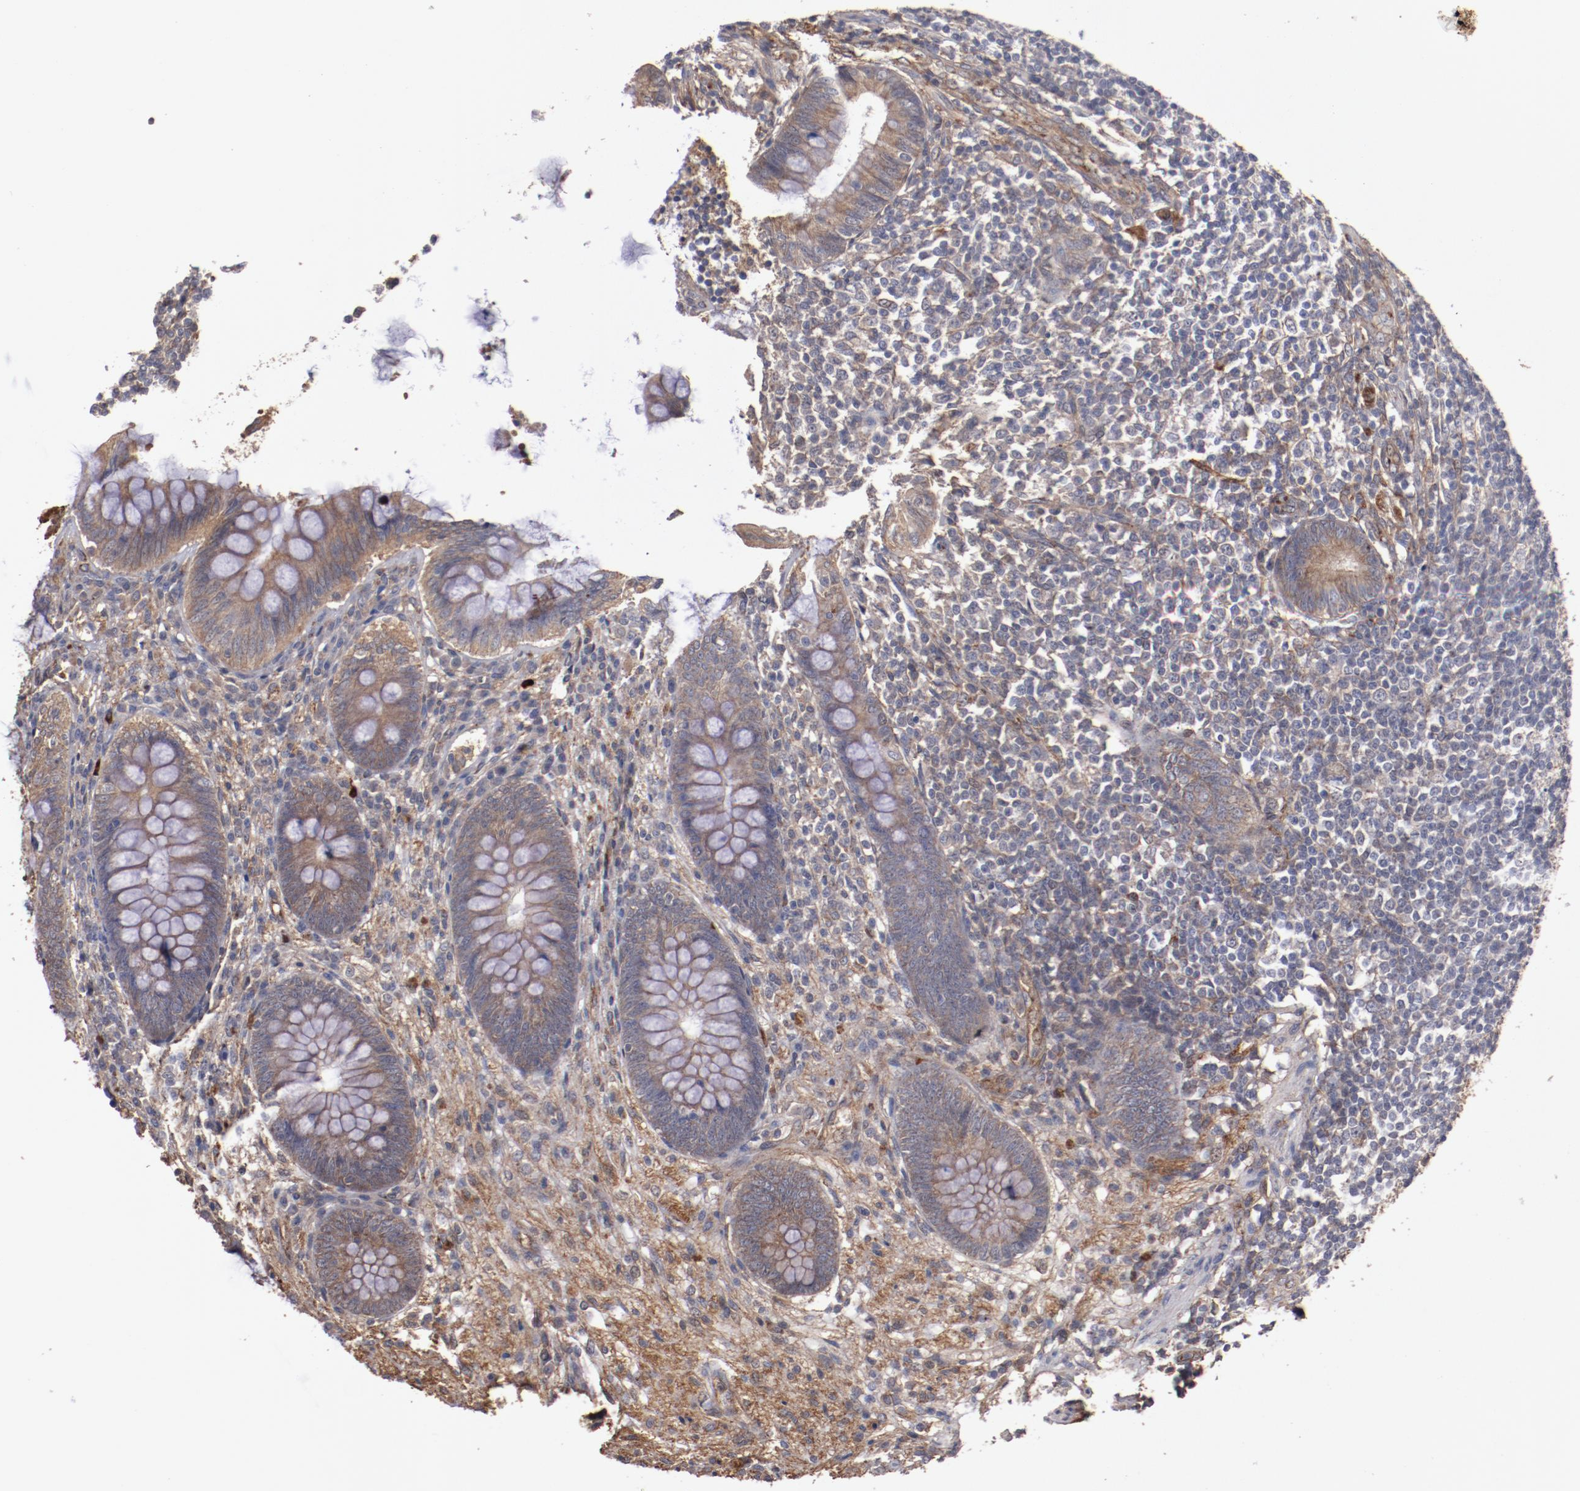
{"staining": {"intensity": "moderate", "quantity": ">75%", "location": "cytoplasmic/membranous"}, "tissue": "appendix", "cell_type": "Glandular cells", "image_type": "normal", "snomed": [{"axis": "morphology", "description": "Normal tissue, NOS"}, {"axis": "topography", "description": "Appendix"}], "caption": "A histopathology image showing moderate cytoplasmic/membranous staining in about >75% of glandular cells in unremarkable appendix, as visualized by brown immunohistochemical staining.", "gene": "DIPK2B", "patient": {"sex": "female", "age": 66}}